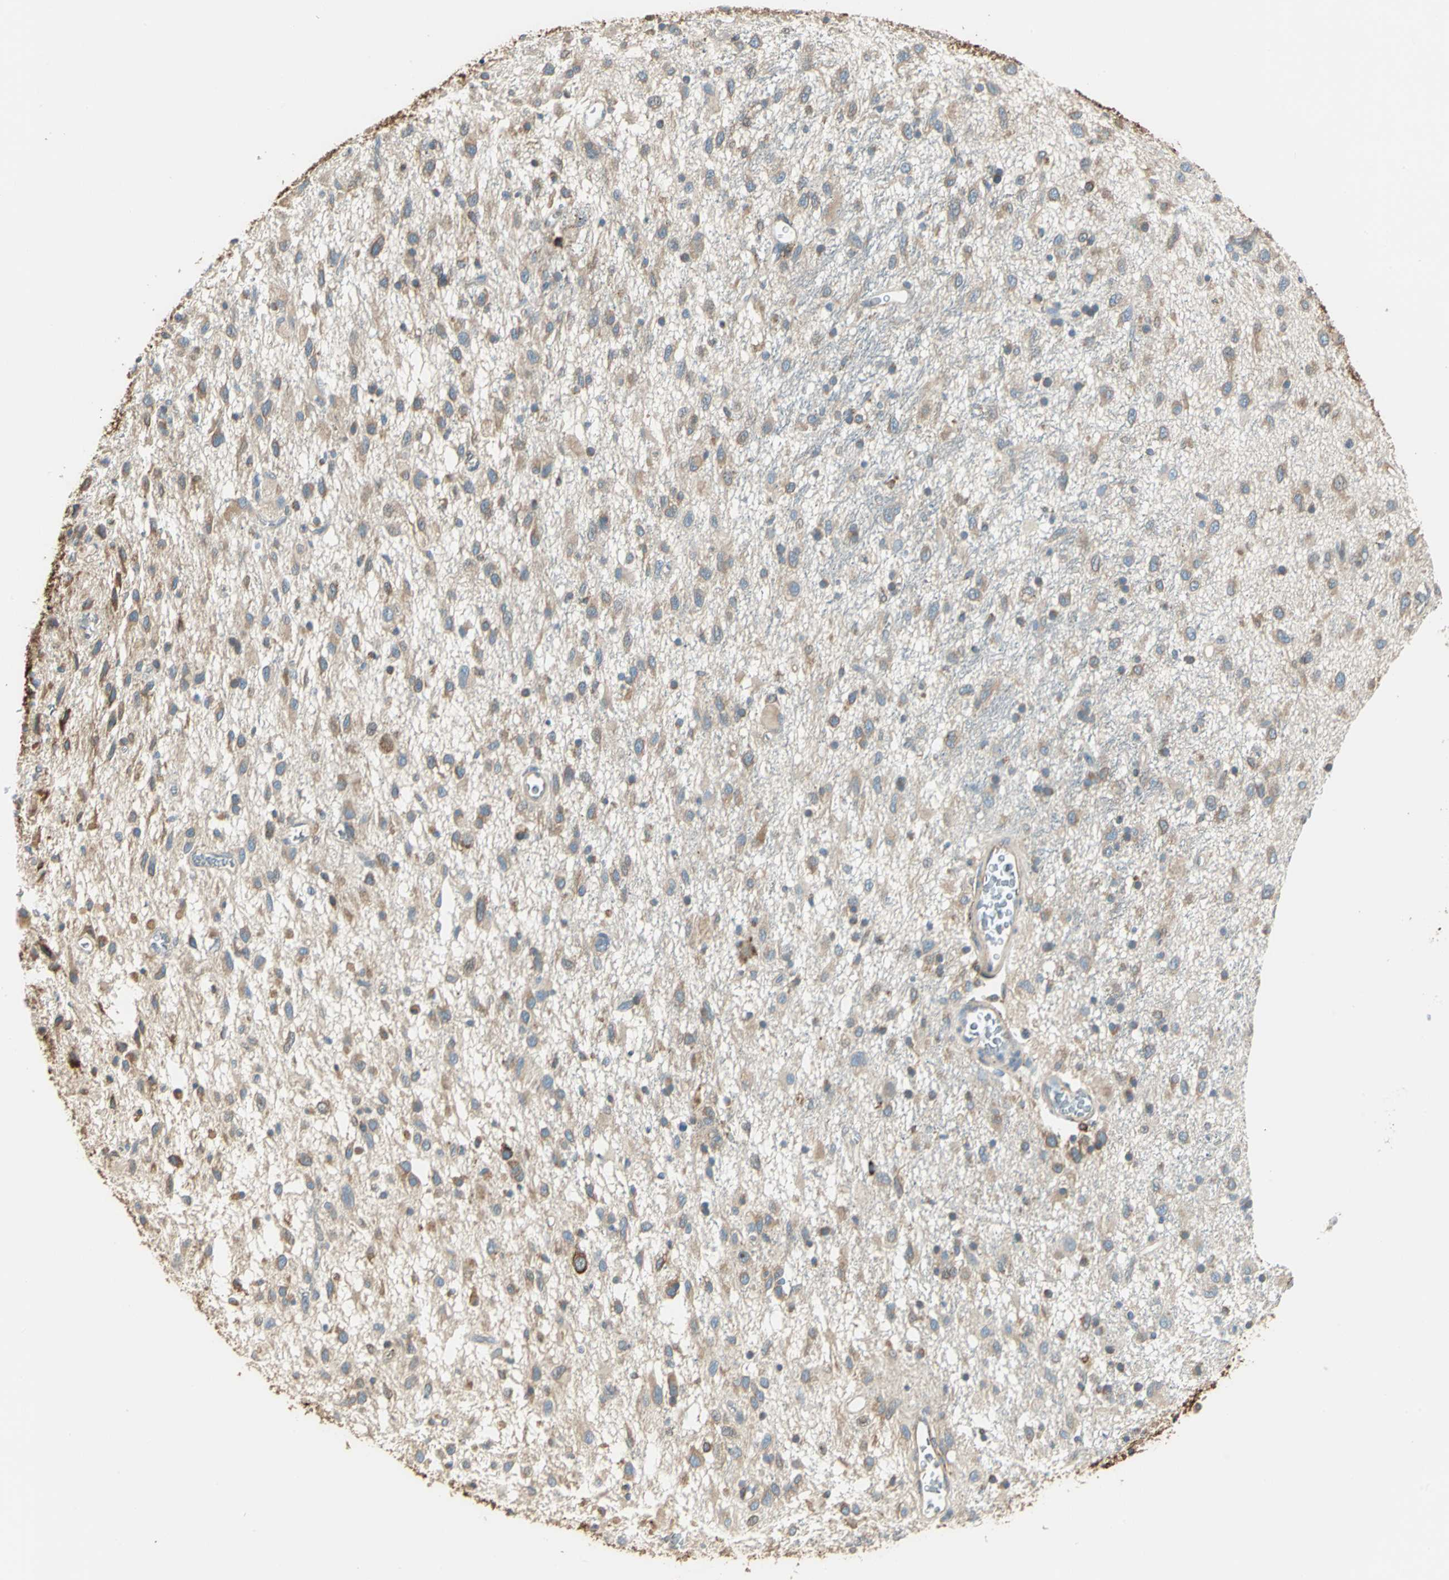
{"staining": {"intensity": "moderate", "quantity": ">75%", "location": "cytoplasmic/membranous"}, "tissue": "glioma", "cell_type": "Tumor cells", "image_type": "cancer", "snomed": [{"axis": "morphology", "description": "Glioma, malignant, Low grade"}, {"axis": "topography", "description": "Brain"}], "caption": "Low-grade glioma (malignant) was stained to show a protein in brown. There is medium levels of moderate cytoplasmic/membranous expression in approximately >75% of tumor cells.", "gene": "PDIA4", "patient": {"sex": "male", "age": 77}}